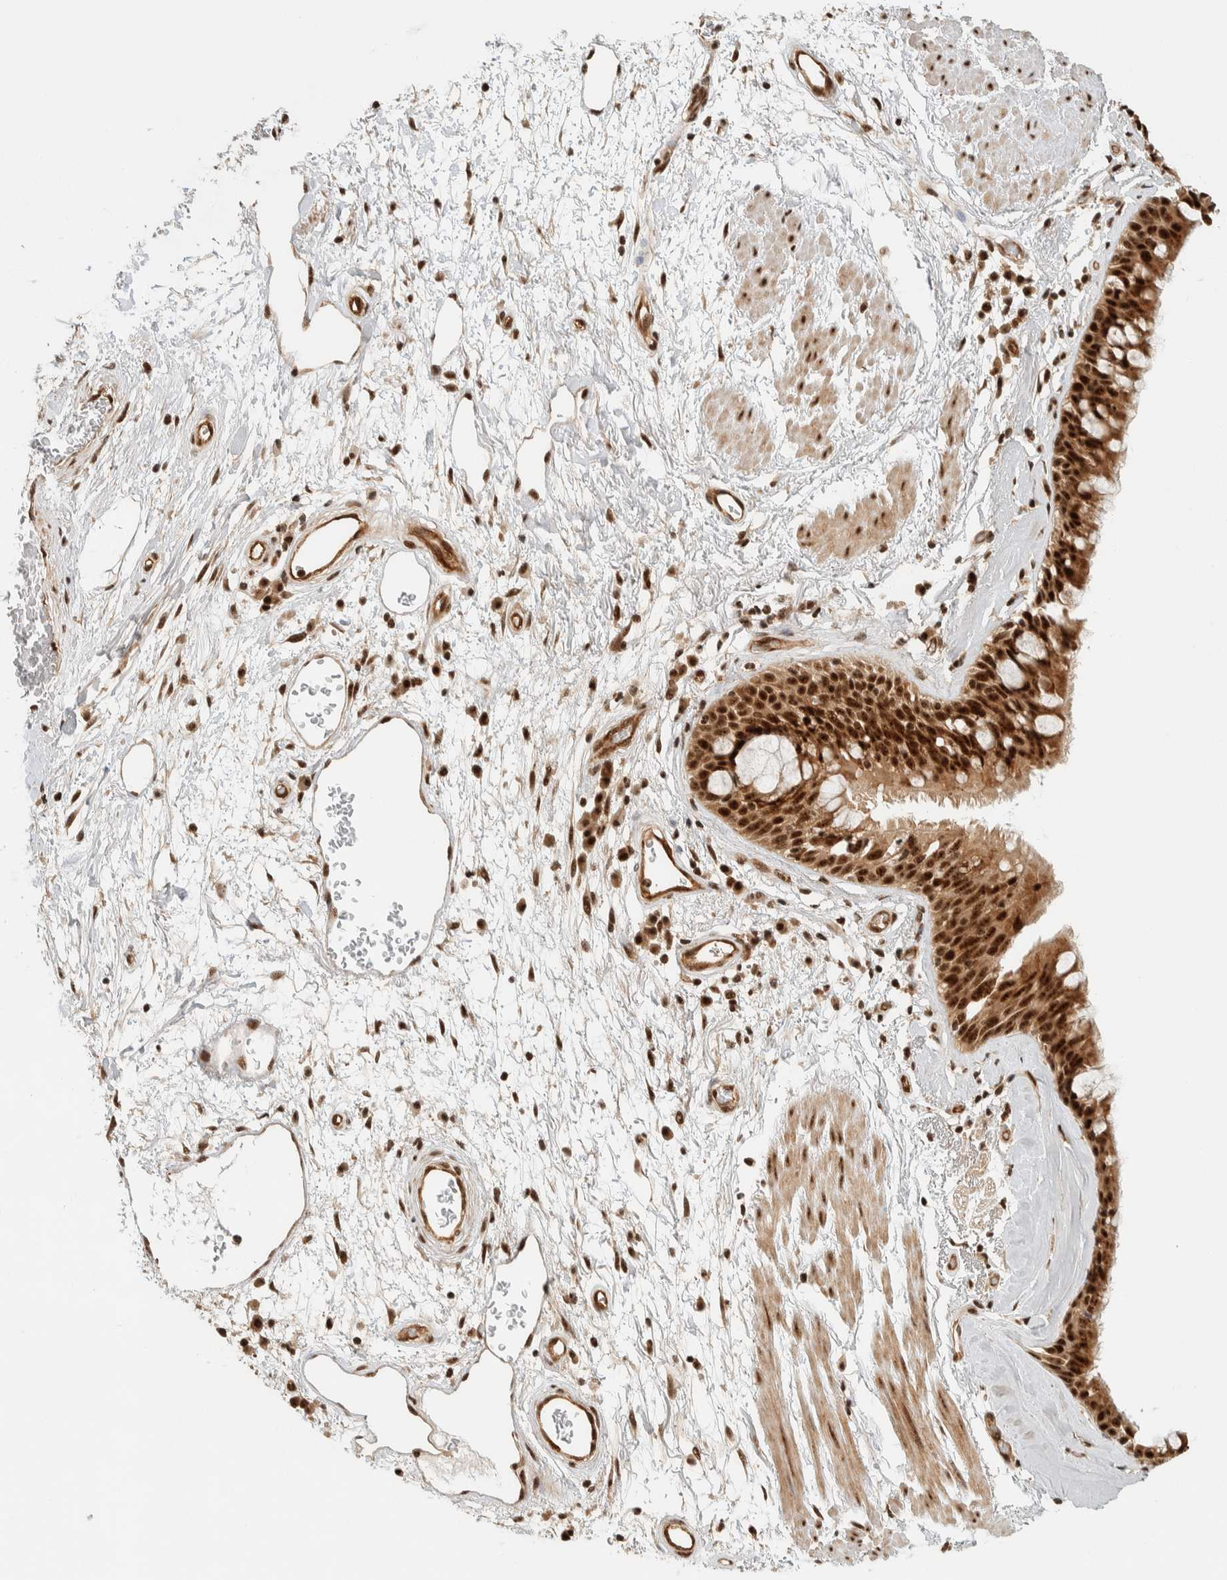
{"staining": {"intensity": "strong", "quantity": ">75%", "location": "cytoplasmic/membranous,nuclear"}, "tissue": "bronchus", "cell_type": "Respiratory epithelial cells", "image_type": "normal", "snomed": [{"axis": "morphology", "description": "Normal tissue, NOS"}, {"axis": "morphology", "description": "Adenocarcinoma, NOS"}, {"axis": "topography", "description": "Bronchus"}, {"axis": "topography", "description": "Lung"}], "caption": "Bronchus stained with IHC displays strong cytoplasmic/membranous,nuclear expression in approximately >75% of respiratory epithelial cells.", "gene": "SIK1", "patient": {"sex": "female", "age": 54}}